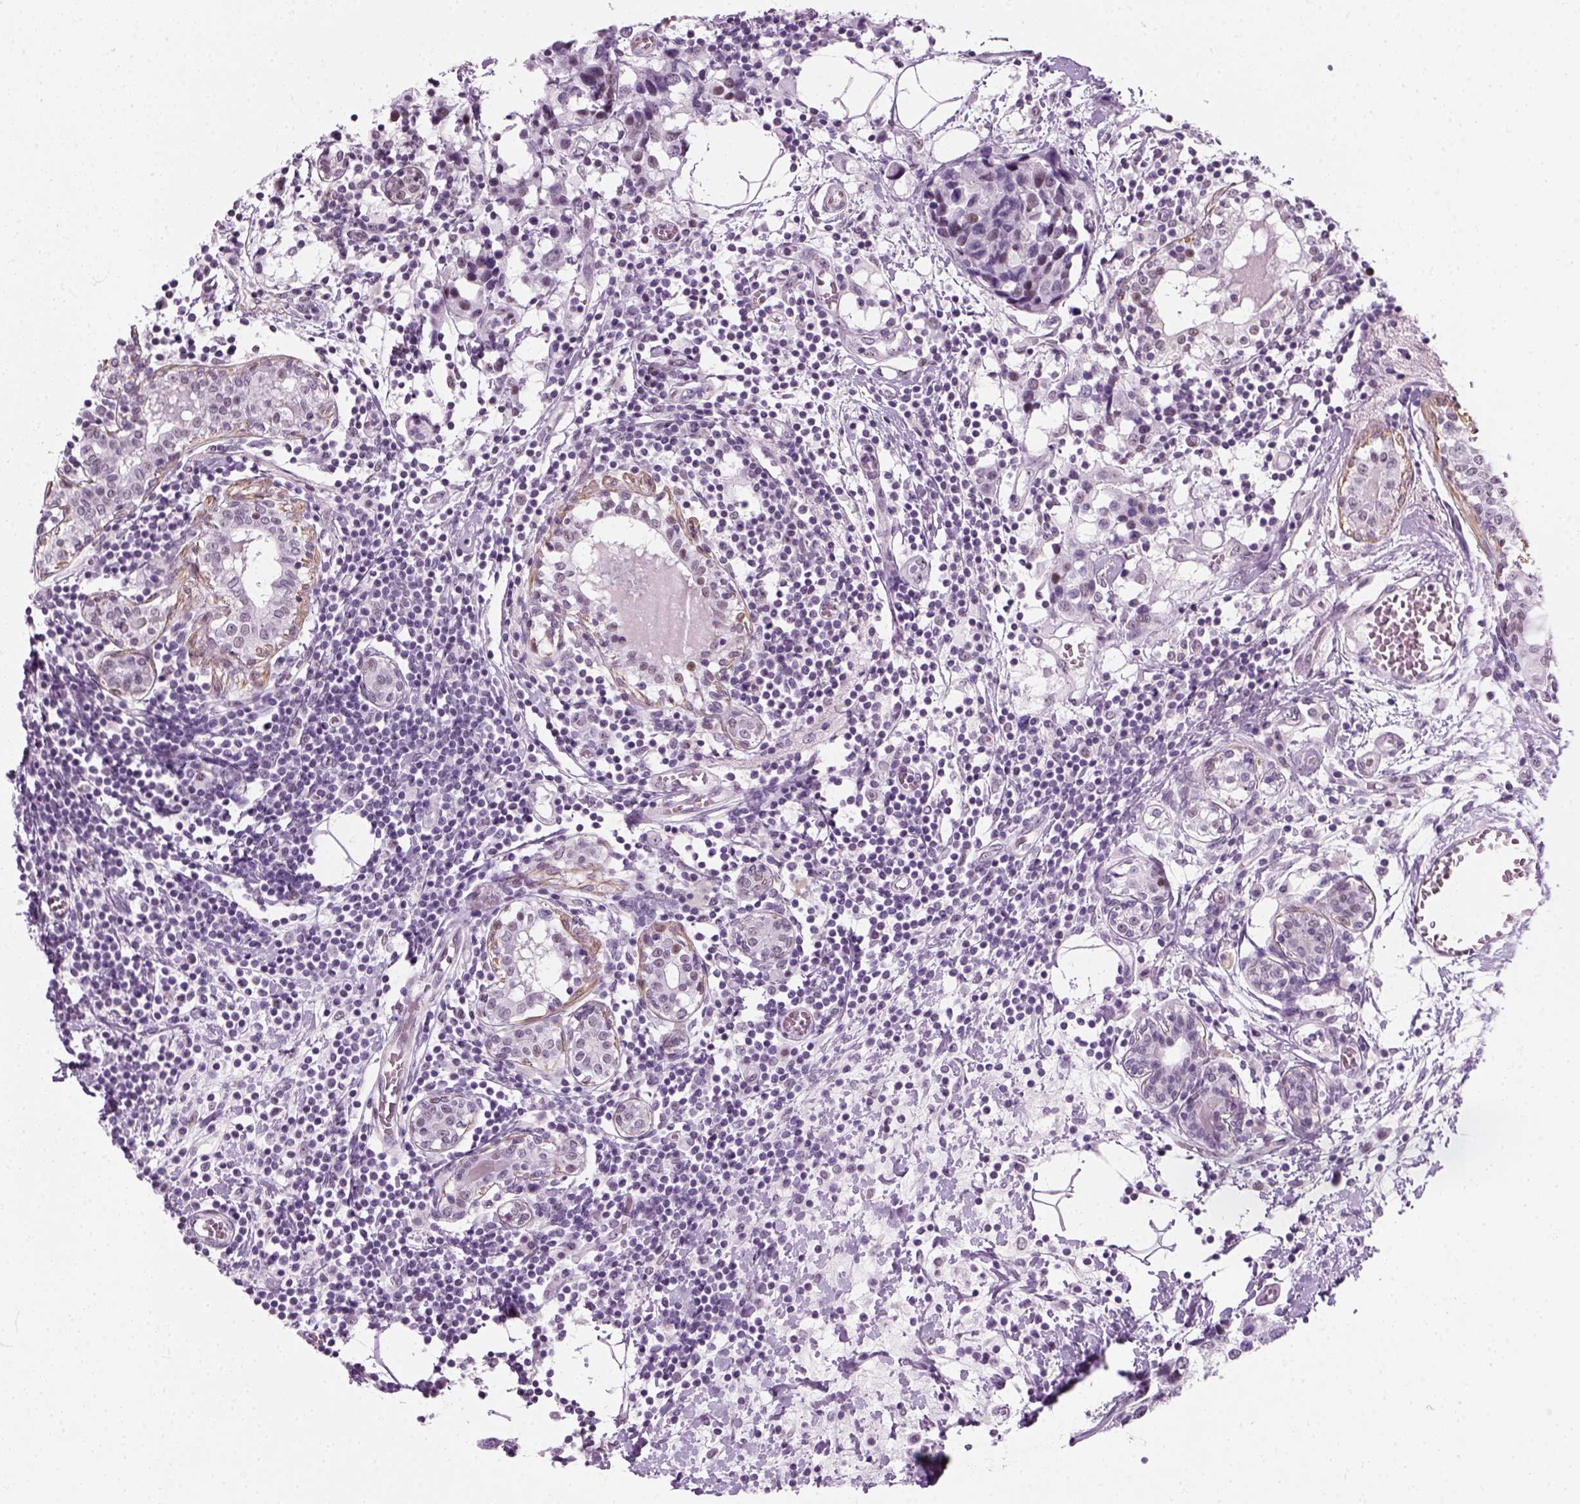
{"staining": {"intensity": "negative", "quantity": "none", "location": "none"}, "tissue": "breast cancer", "cell_type": "Tumor cells", "image_type": "cancer", "snomed": [{"axis": "morphology", "description": "Lobular carcinoma"}, {"axis": "topography", "description": "Breast"}], "caption": "Tumor cells are negative for brown protein staining in breast cancer (lobular carcinoma).", "gene": "ZNF865", "patient": {"sex": "female", "age": 59}}